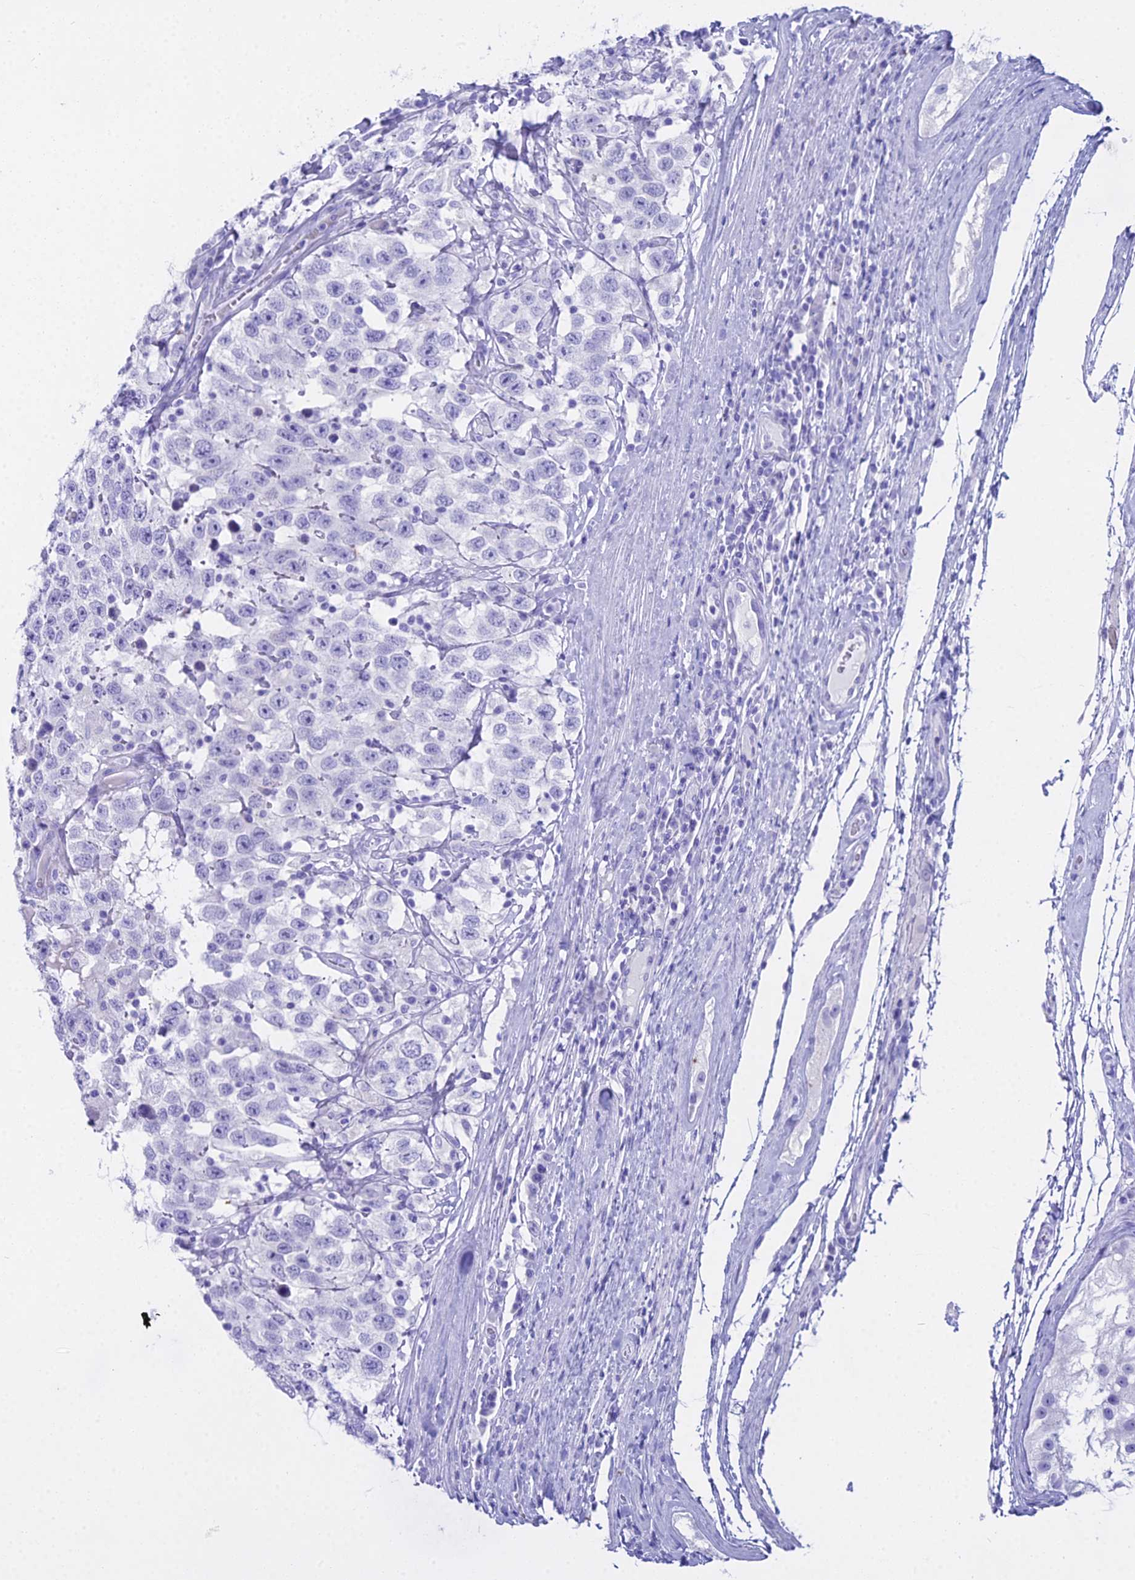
{"staining": {"intensity": "negative", "quantity": "none", "location": "none"}, "tissue": "testis cancer", "cell_type": "Tumor cells", "image_type": "cancer", "snomed": [{"axis": "morphology", "description": "Seminoma, NOS"}, {"axis": "topography", "description": "Testis"}], "caption": "High power microscopy photomicrograph of an IHC micrograph of seminoma (testis), revealing no significant positivity in tumor cells.", "gene": "CGB2", "patient": {"sex": "male", "age": 41}}